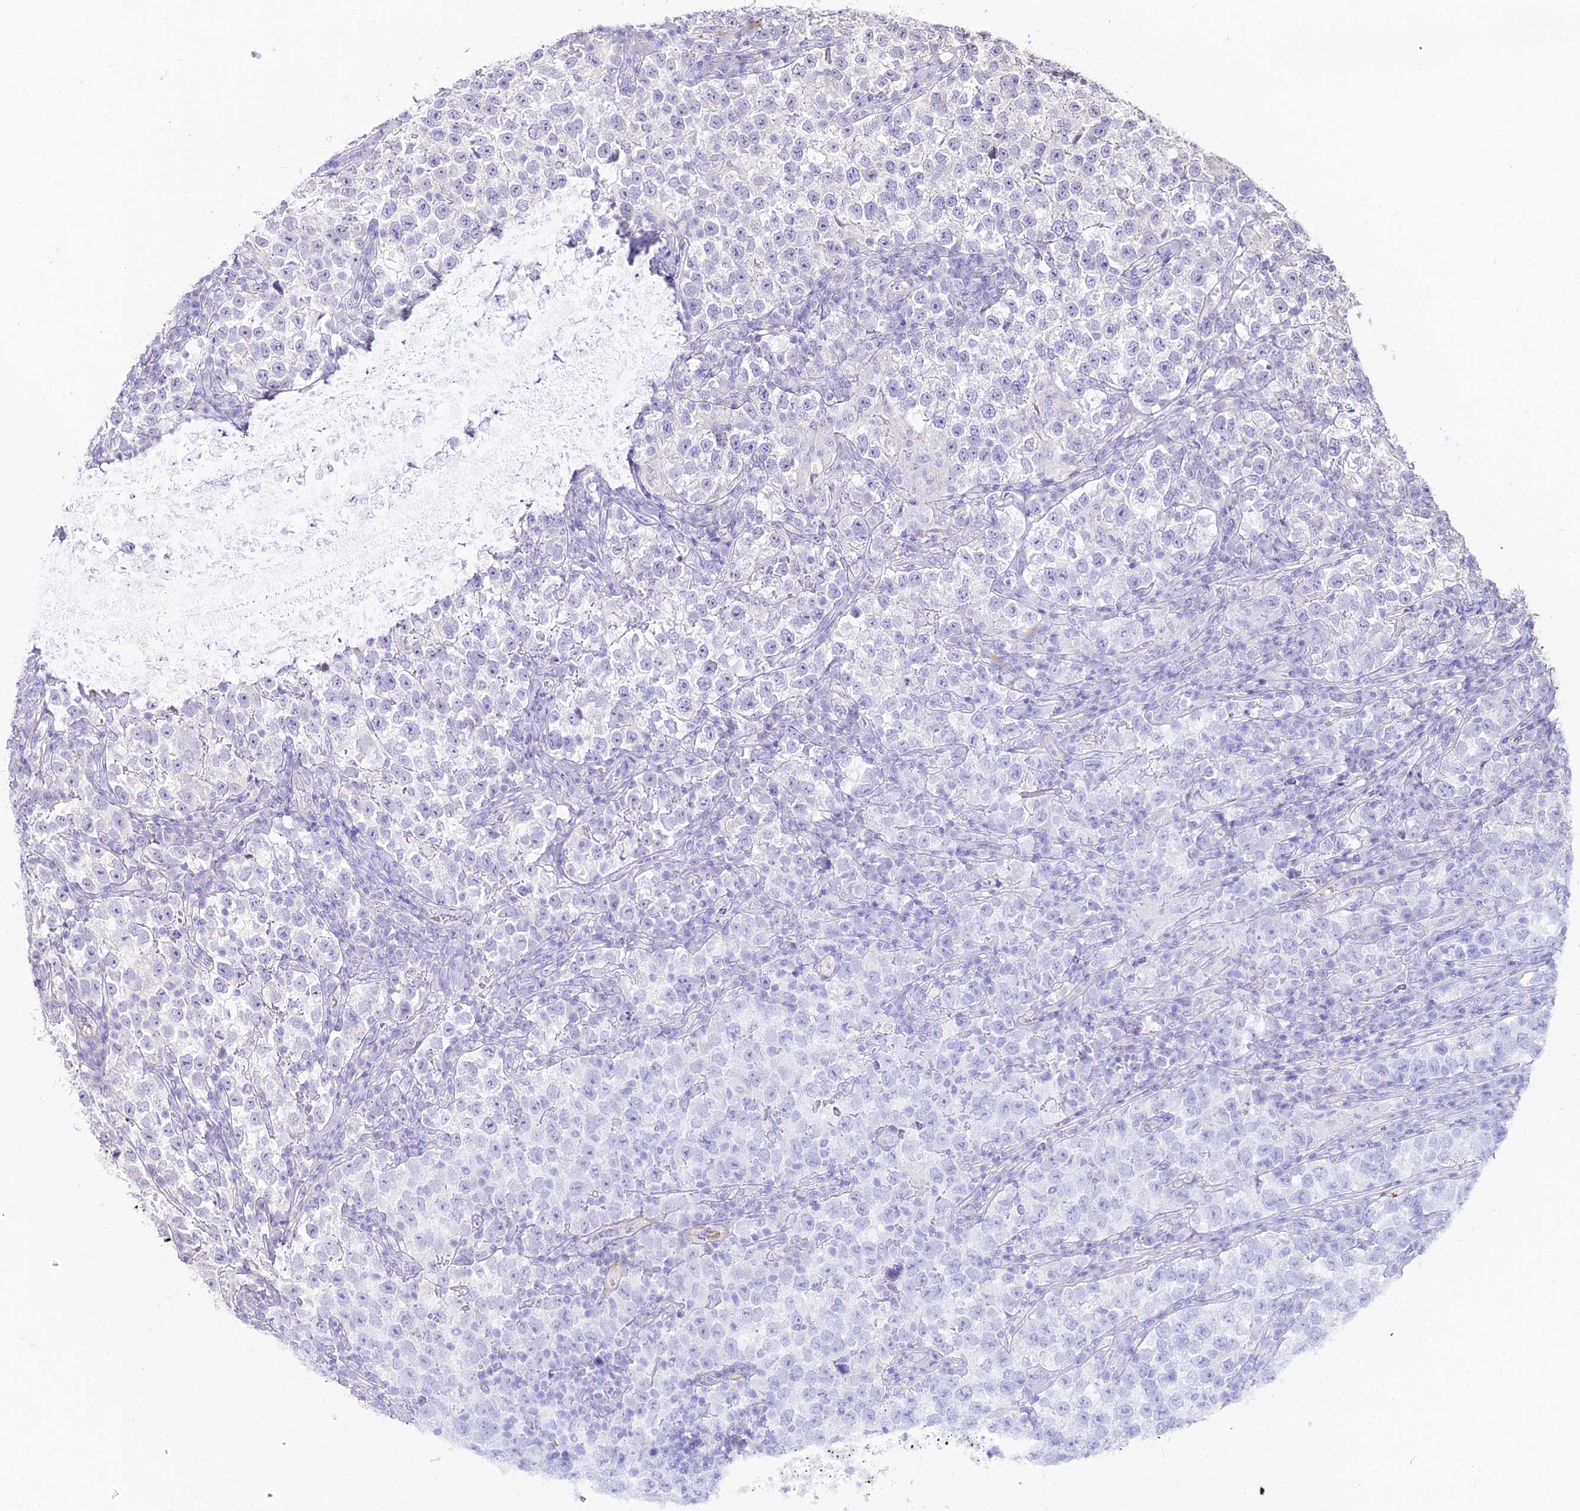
{"staining": {"intensity": "negative", "quantity": "none", "location": "none"}, "tissue": "testis cancer", "cell_type": "Tumor cells", "image_type": "cancer", "snomed": [{"axis": "morphology", "description": "Normal tissue, NOS"}, {"axis": "morphology", "description": "Seminoma, NOS"}, {"axis": "topography", "description": "Testis"}], "caption": "This is an immunohistochemistry image of human testis cancer (seminoma). There is no staining in tumor cells.", "gene": "ALPG", "patient": {"sex": "male", "age": 43}}